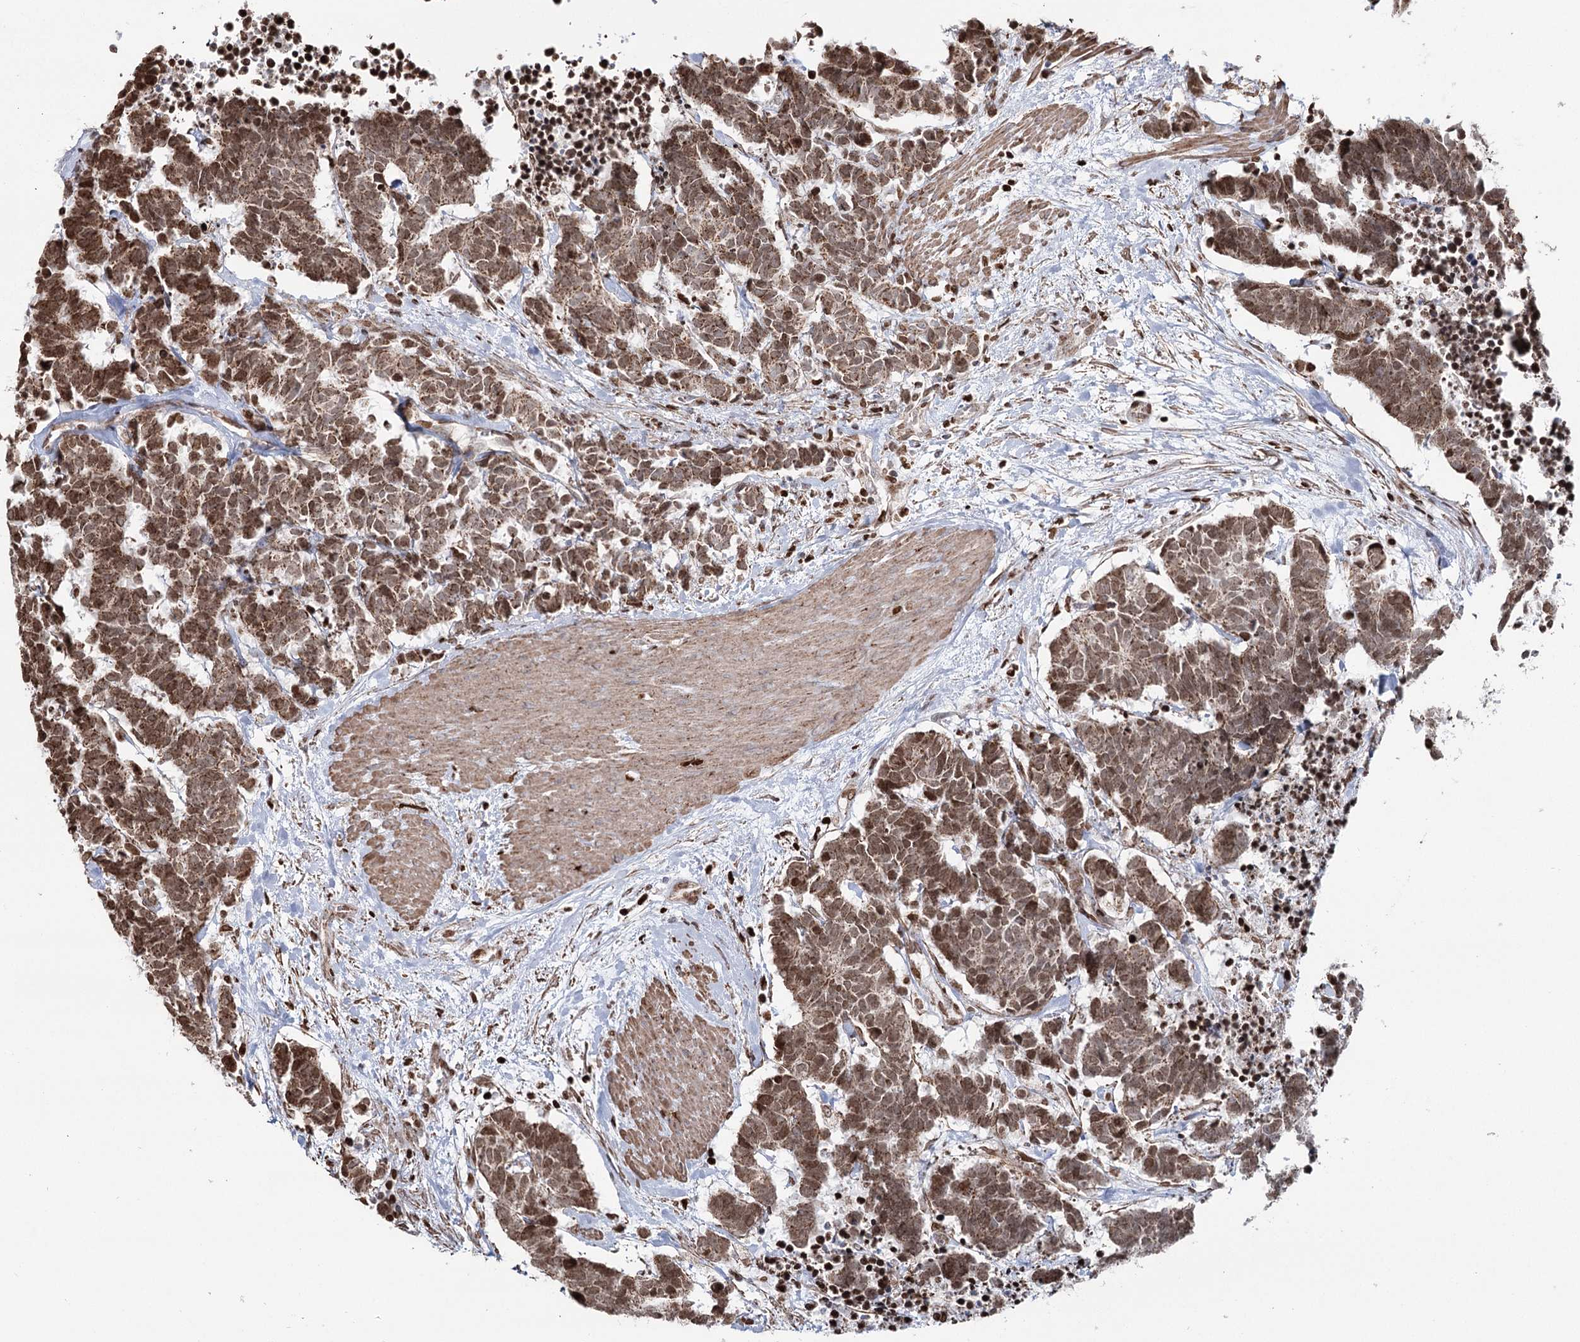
{"staining": {"intensity": "moderate", "quantity": ">75%", "location": "cytoplasmic/membranous,nuclear"}, "tissue": "carcinoid", "cell_type": "Tumor cells", "image_type": "cancer", "snomed": [{"axis": "morphology", "description": "Carcinoma, NOS"}, {"axis": "morphology", "description": "Carcinoid, malignant, NOS"}, {"axis": "topography", "description": "Urinary bladder"}], "caption": "About >75% of tumor cells in human carcinoid exhibit moderate cytoplasmic/membranous and nuclear protein positivity as visualized by brown immunohistochemical staining.", "gene": "PDHX", "patient": {"sex": "male", "age": 57}}